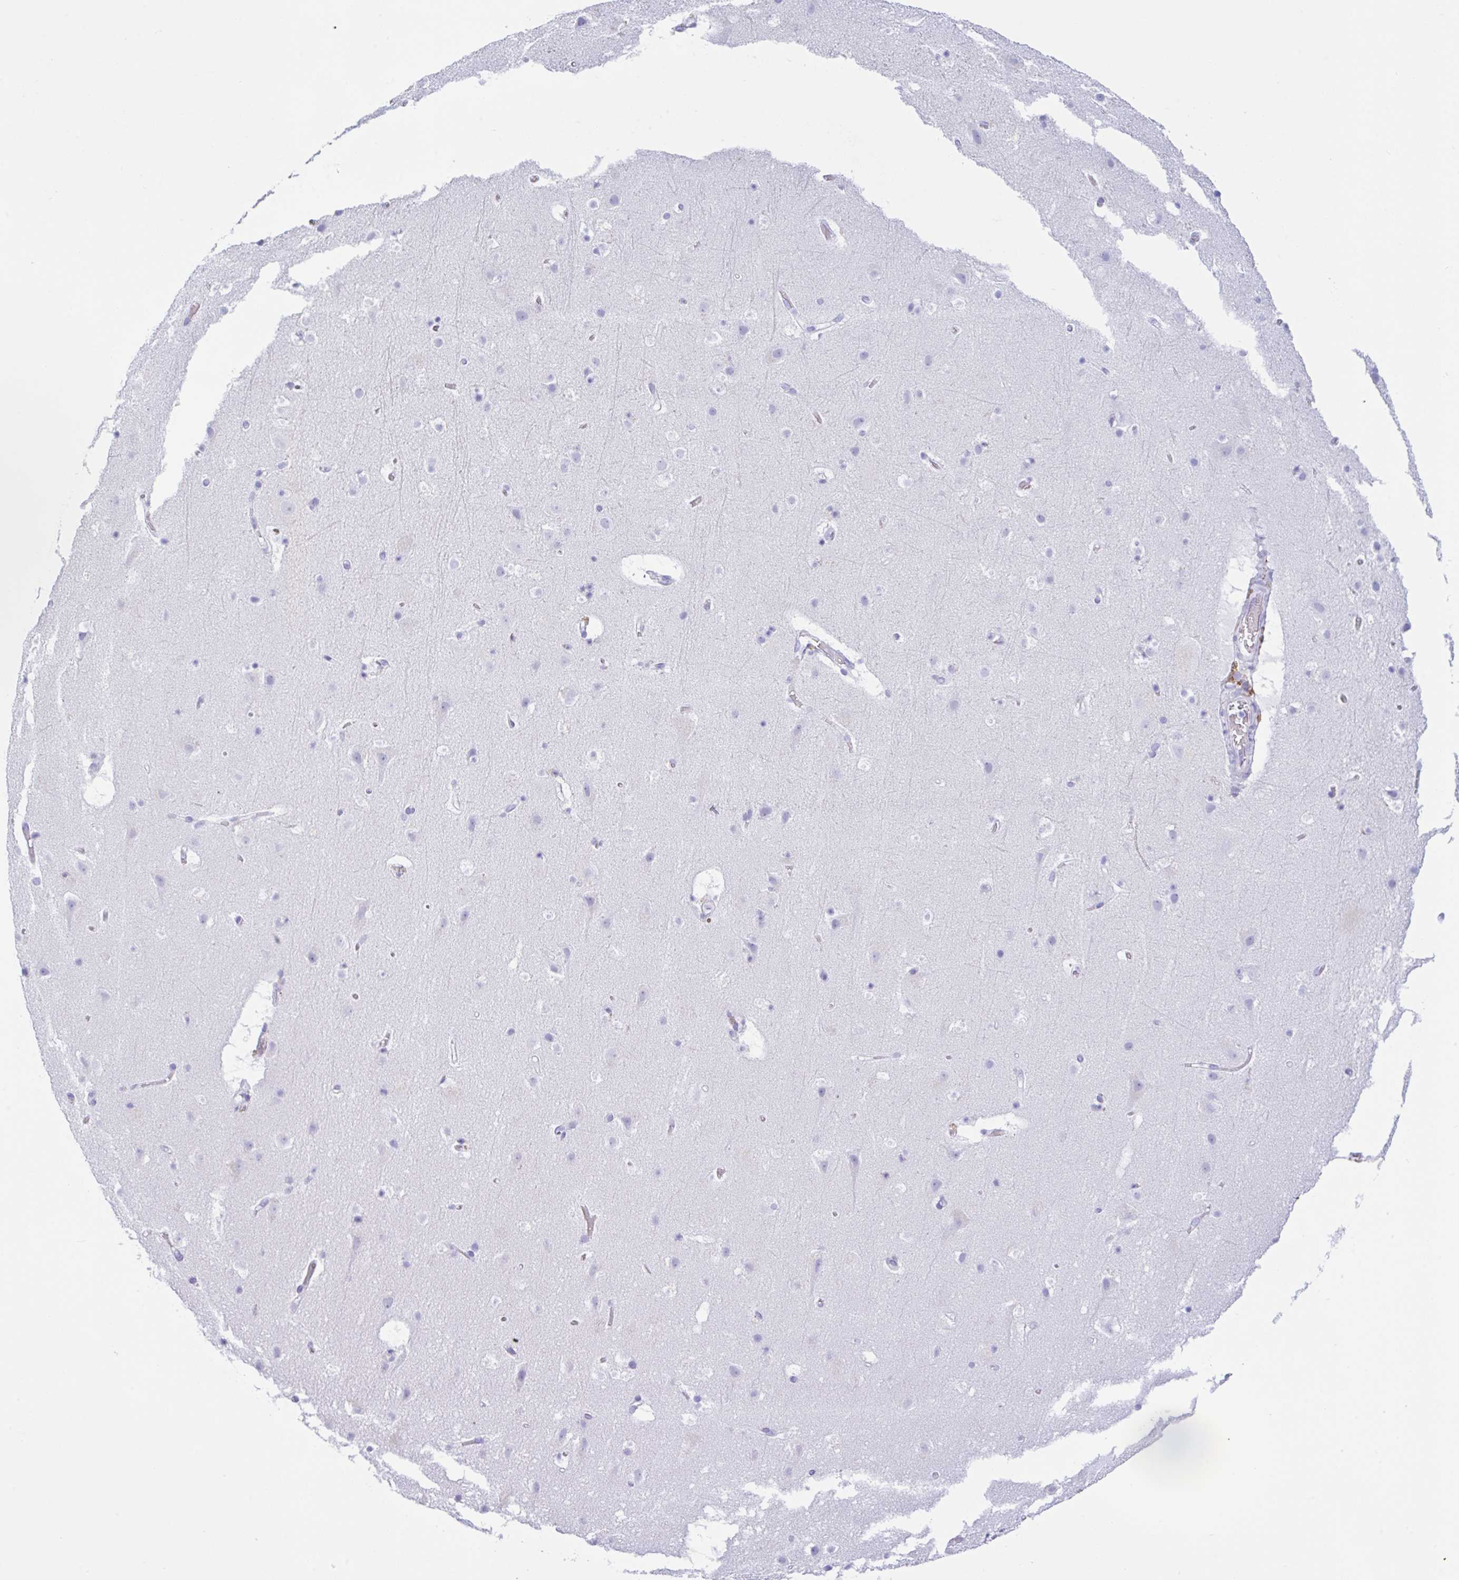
{"staining": {"intensity": "negative", "quantity": "none", "location": "none"}, "tissue": "cerebral cortex", "cell_type": "Endothelial cells", "image_type": "normal", "snomed": [{"axis": "morphology", "description": "Normal tissue, NOS"}, {"axis": "topography", "description": "Cerebral cortex"}], "caption": "This is a histopathology image of immunohistochemistry staining of normal cerebral cortex, which shows no staining in endothelial cells.", "gene": "NDUFAF8", "patient": {"sex": "female", "age": 42}}